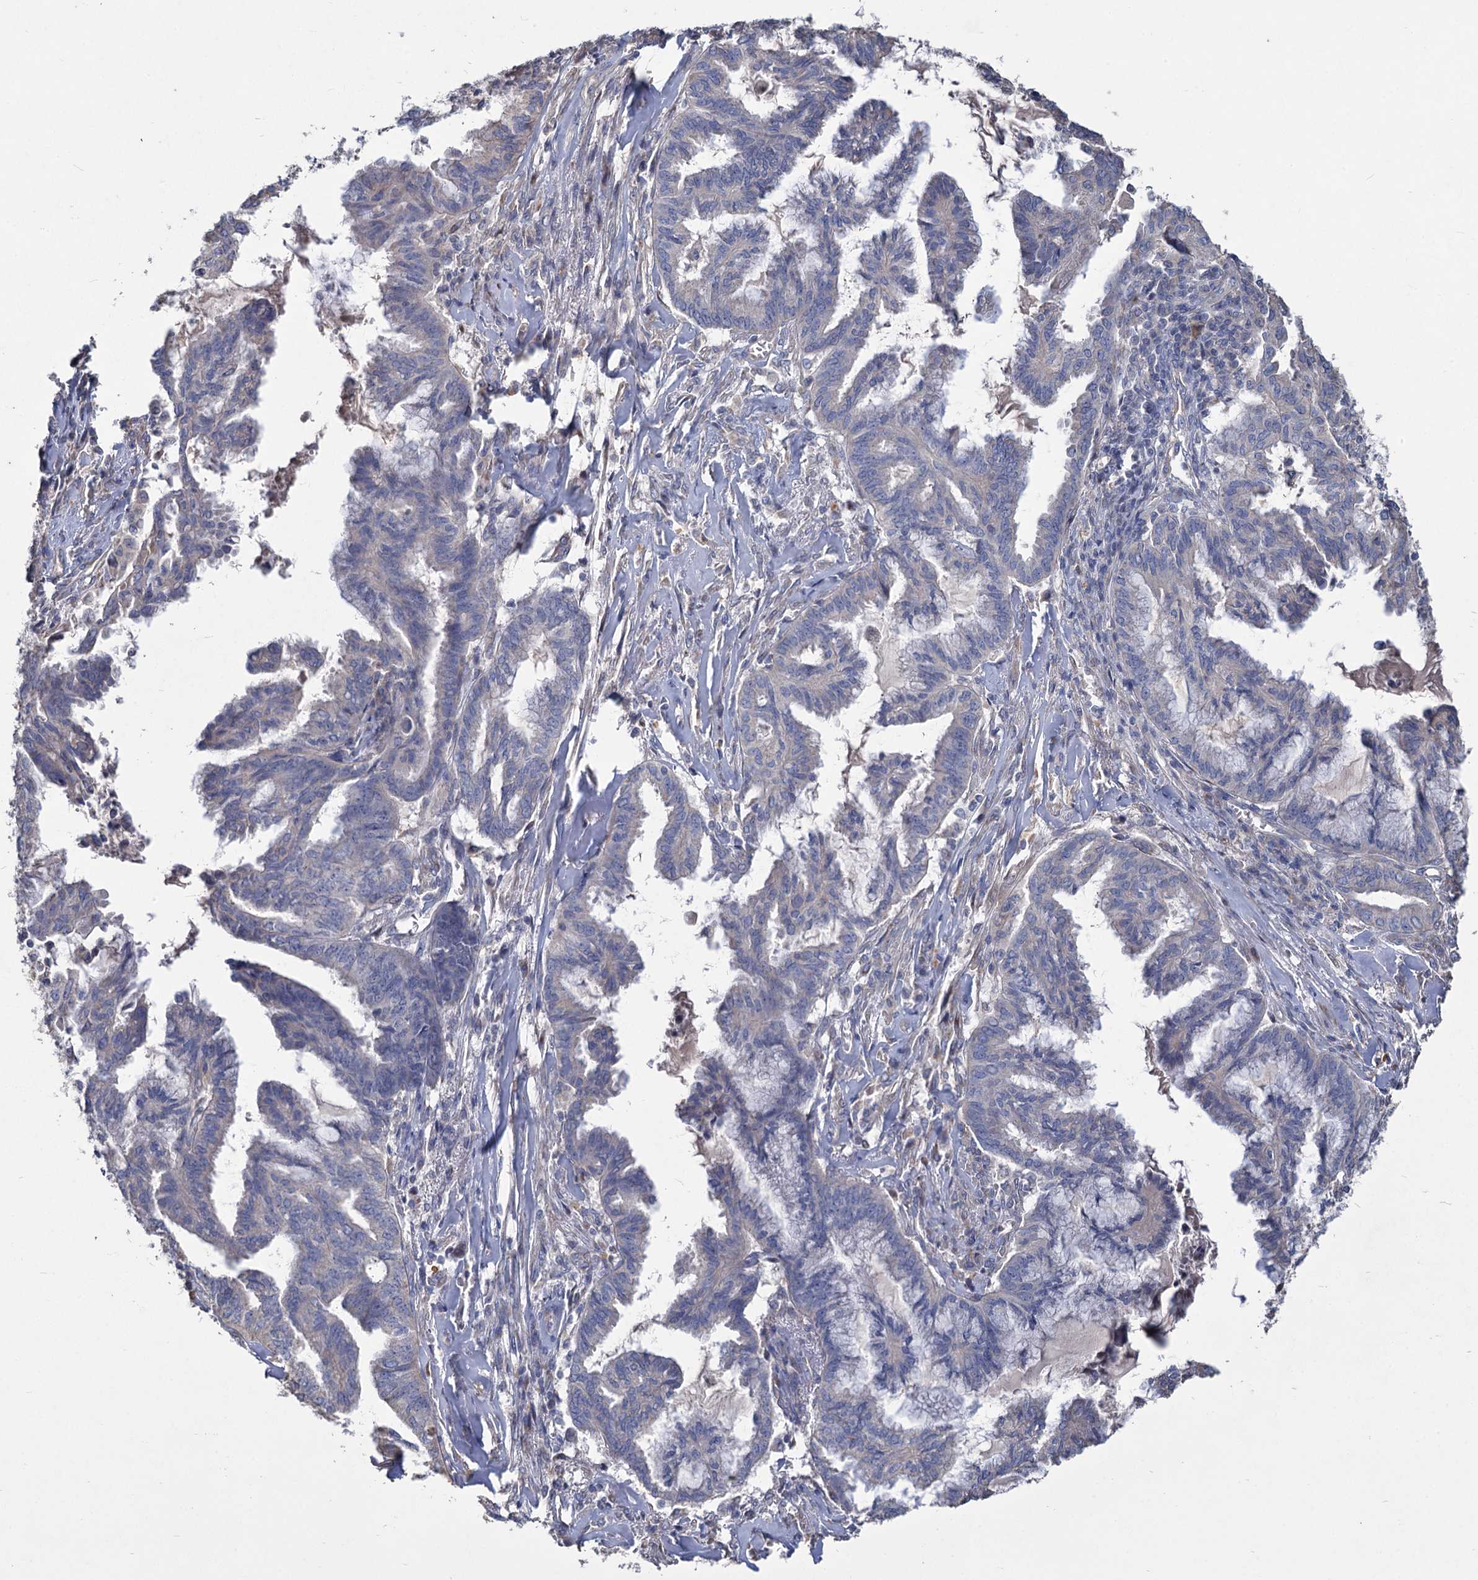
{"staining": {"intensity": "negative", "quantity": "none", "location": "none"}, "tissue": "endometrial cancer", "cell_type": "Tumor cells", "image_type": "cancer", "snomed": [{"axis": "morphology", "description": "Adenocarcinoma, NOS"}, {"axis": "topography", "description": "Endometrium"}], "caption": "The immunohistochemistry histopathology image has no significant expression in tumor cells of adenocarcinoma (endometrial) tissue. The staining is performed using DAB brown chromogen with nuclei counter-stained in using hematoxylin.", "gene": "HES2", "patient": {"sex": "female", "age": 86}}